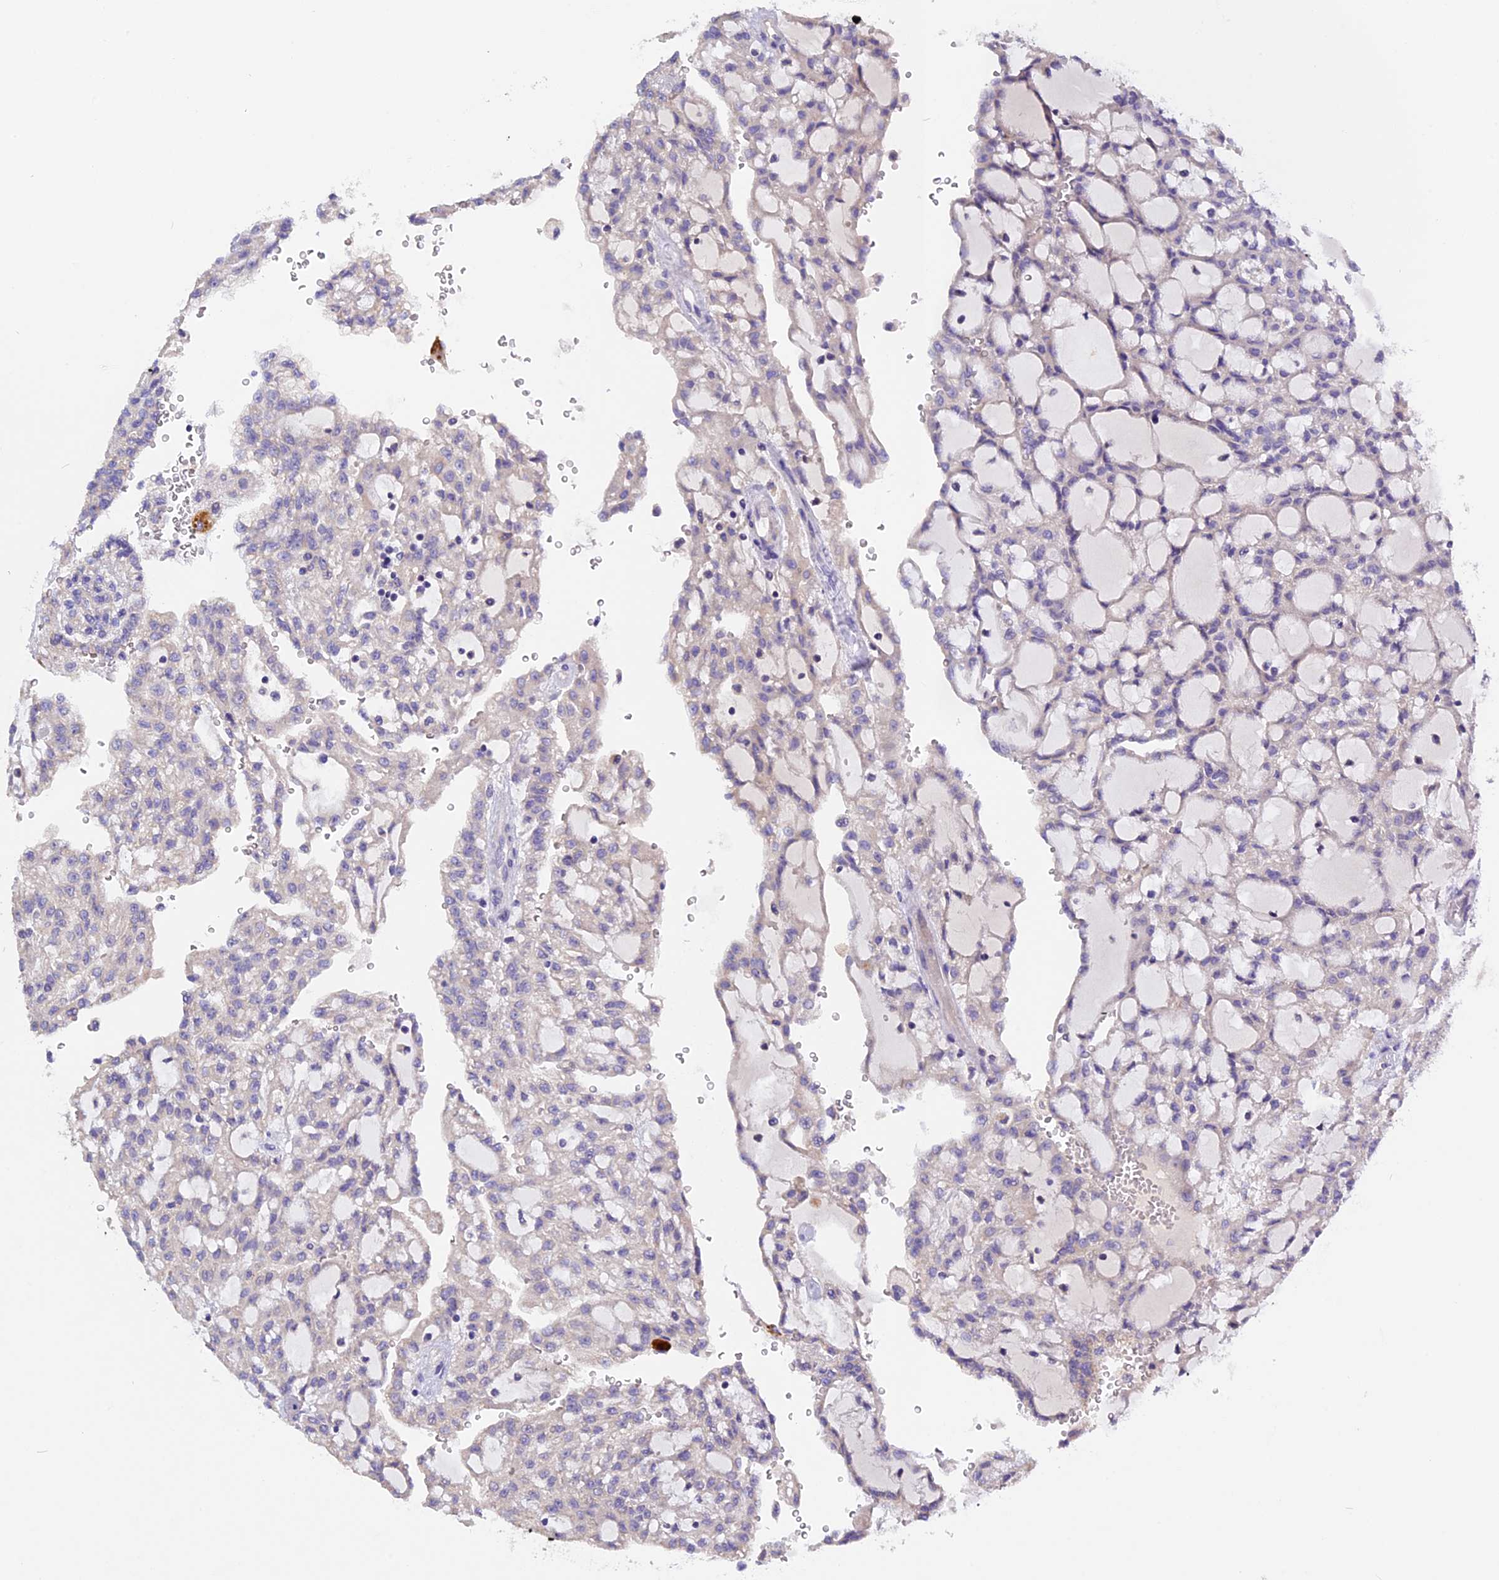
{"staining": {"intensity": "negative", "quantity": "none", "location": "none"}, "tissue": "renal cancer", "cell_type": "Tumor cells", "image_type": "cancer", "snomed": [{"axis": "morphology", "description": "Adenocarcinoma, NOS"}, {"axis": "topography", "description": "Kidney"}], "caption": "High magnification brightfield microscopy of renal cancer stained with DAB (brown) and counterstained with hematoxylin (blue): tumor cells show no significant positivity.", "gene": "RTTN", "patient": {"sex": "male", "age": 63}}